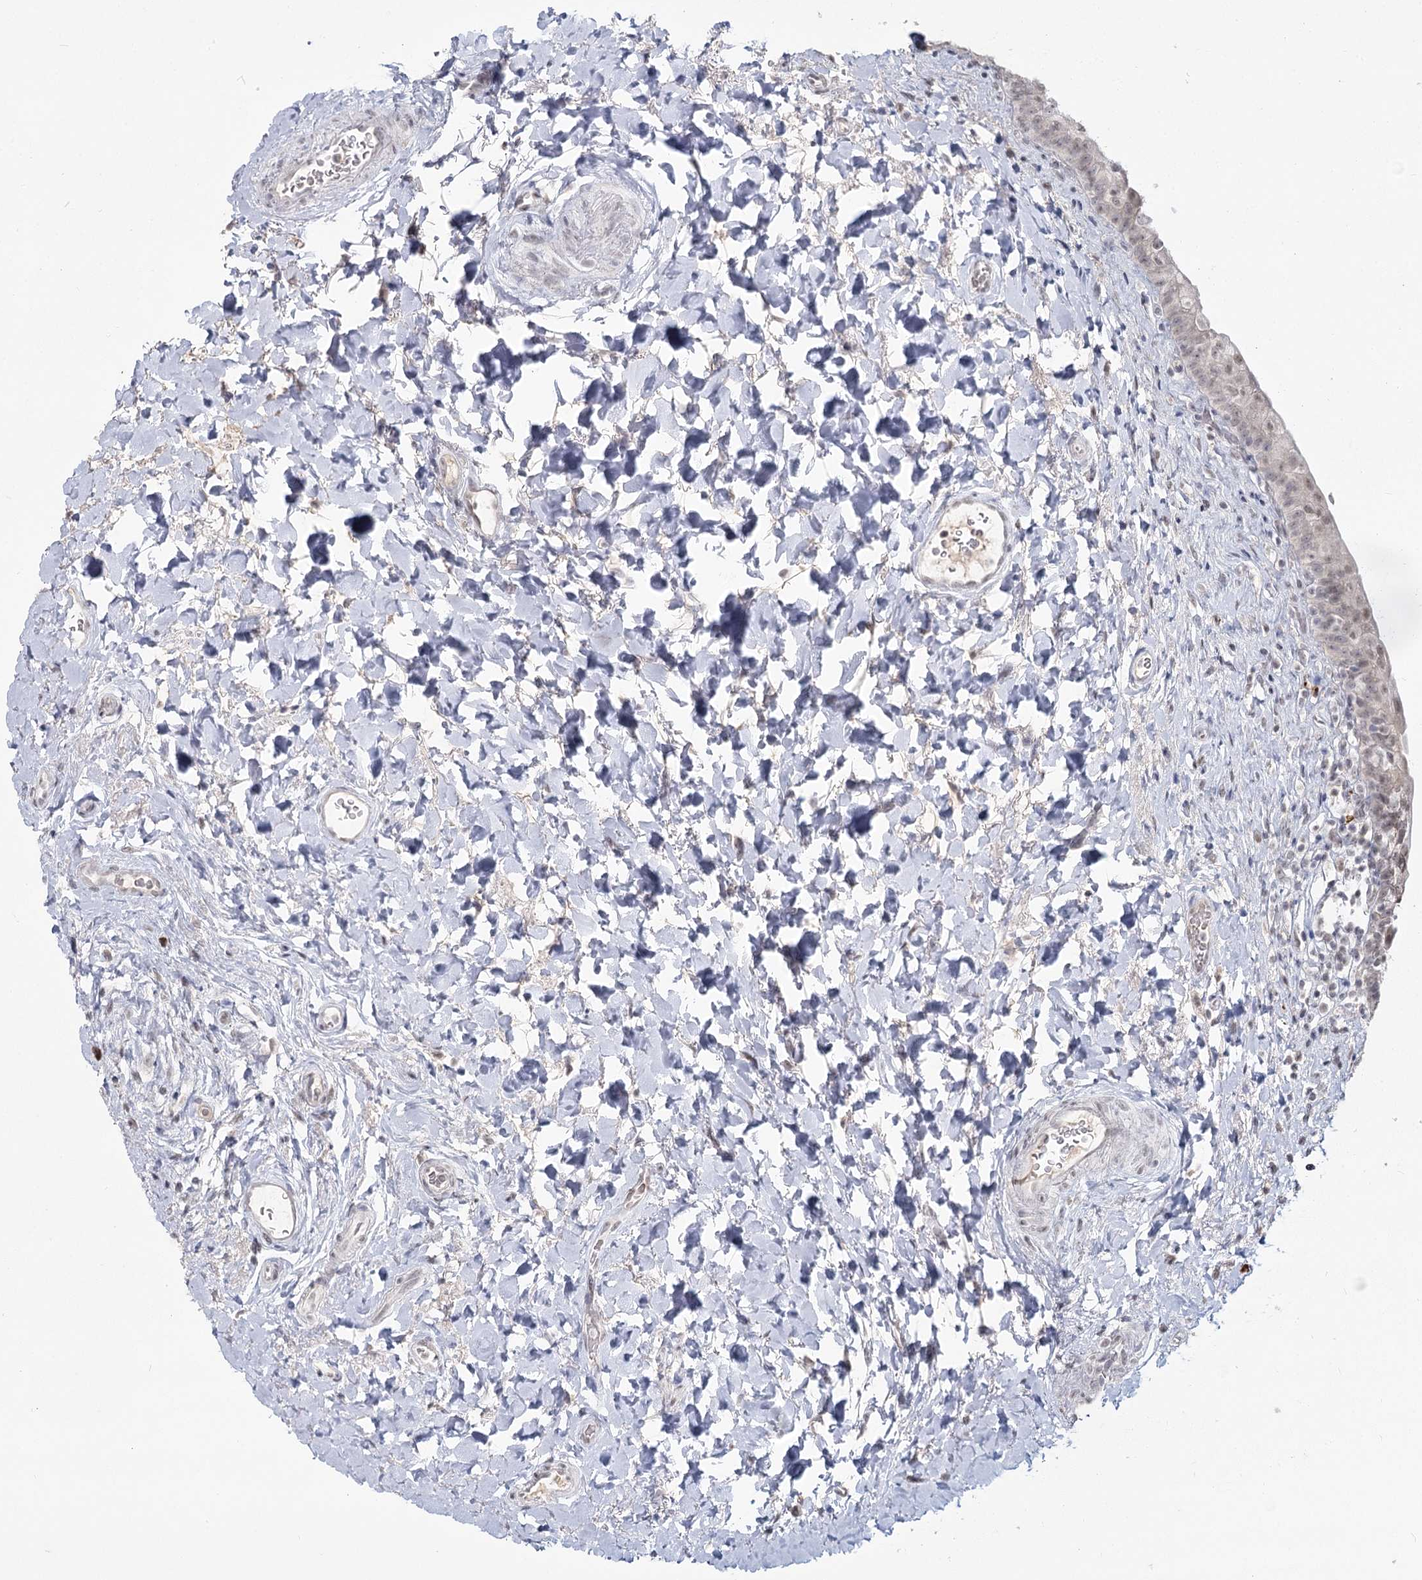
{"staining": {"intensity": "weak", "quantity": "25%-75%", "location": "nuclear"}, "tissue": "urinary bladder", "cell_type": "Urothelial cells", "image_type": "normal", "snomed": [{"axis": "morphology", "description": "Normal tissue, NOS"}, {"axis": "topography", "description": "Urinary bladder"}], "caption": "Immunohistochemical staining of normal urinary bladder exhibits 25%-75% levels of weak nuclear protein expression in about 25%-75% of urothelial cells.", "gene": "LY6G5C", "patient": {"sex": "male", "age": 83}}